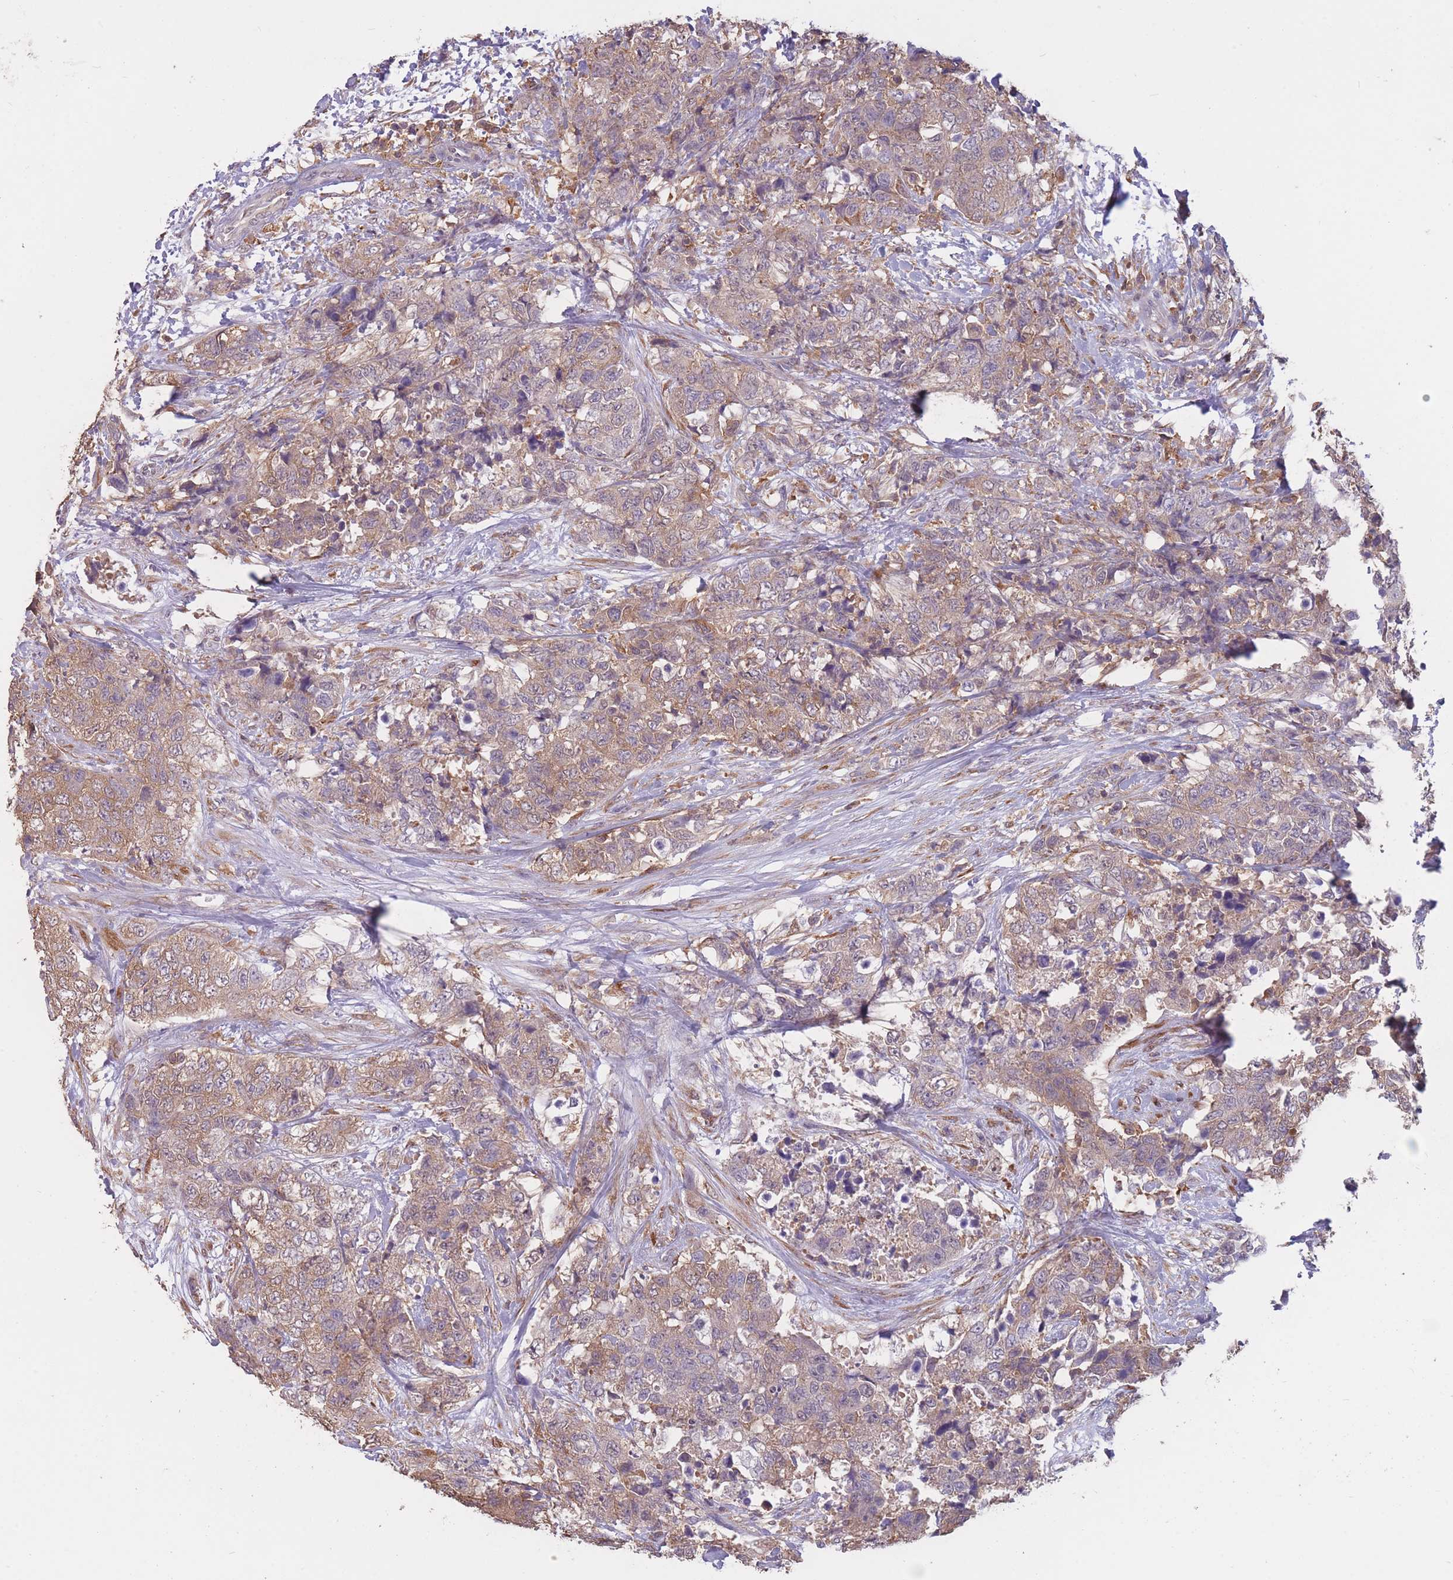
{"staining": {"intensity": "moderate", "quantity": ">75%", "location": "cytoplasmic/membranous"}, "tissue": "urothelial cancer", "cell_type": "Tumor cells", "image_type": "cancer", "snomed": [{"axis": "morphology", "description": "Urothelial carcinoma, High grade"}, {"axis": "topography", "description": "Urinary bladder"}], "caption": "This is a photomicrograph of immunohistochemistry (IHC) staining of urothelial cancer, which shows moderate expression in the cytoplasmic/membranous of tumor cells.", "gene": "GMIP", "patient": {"sex": "female", "age": 78}}